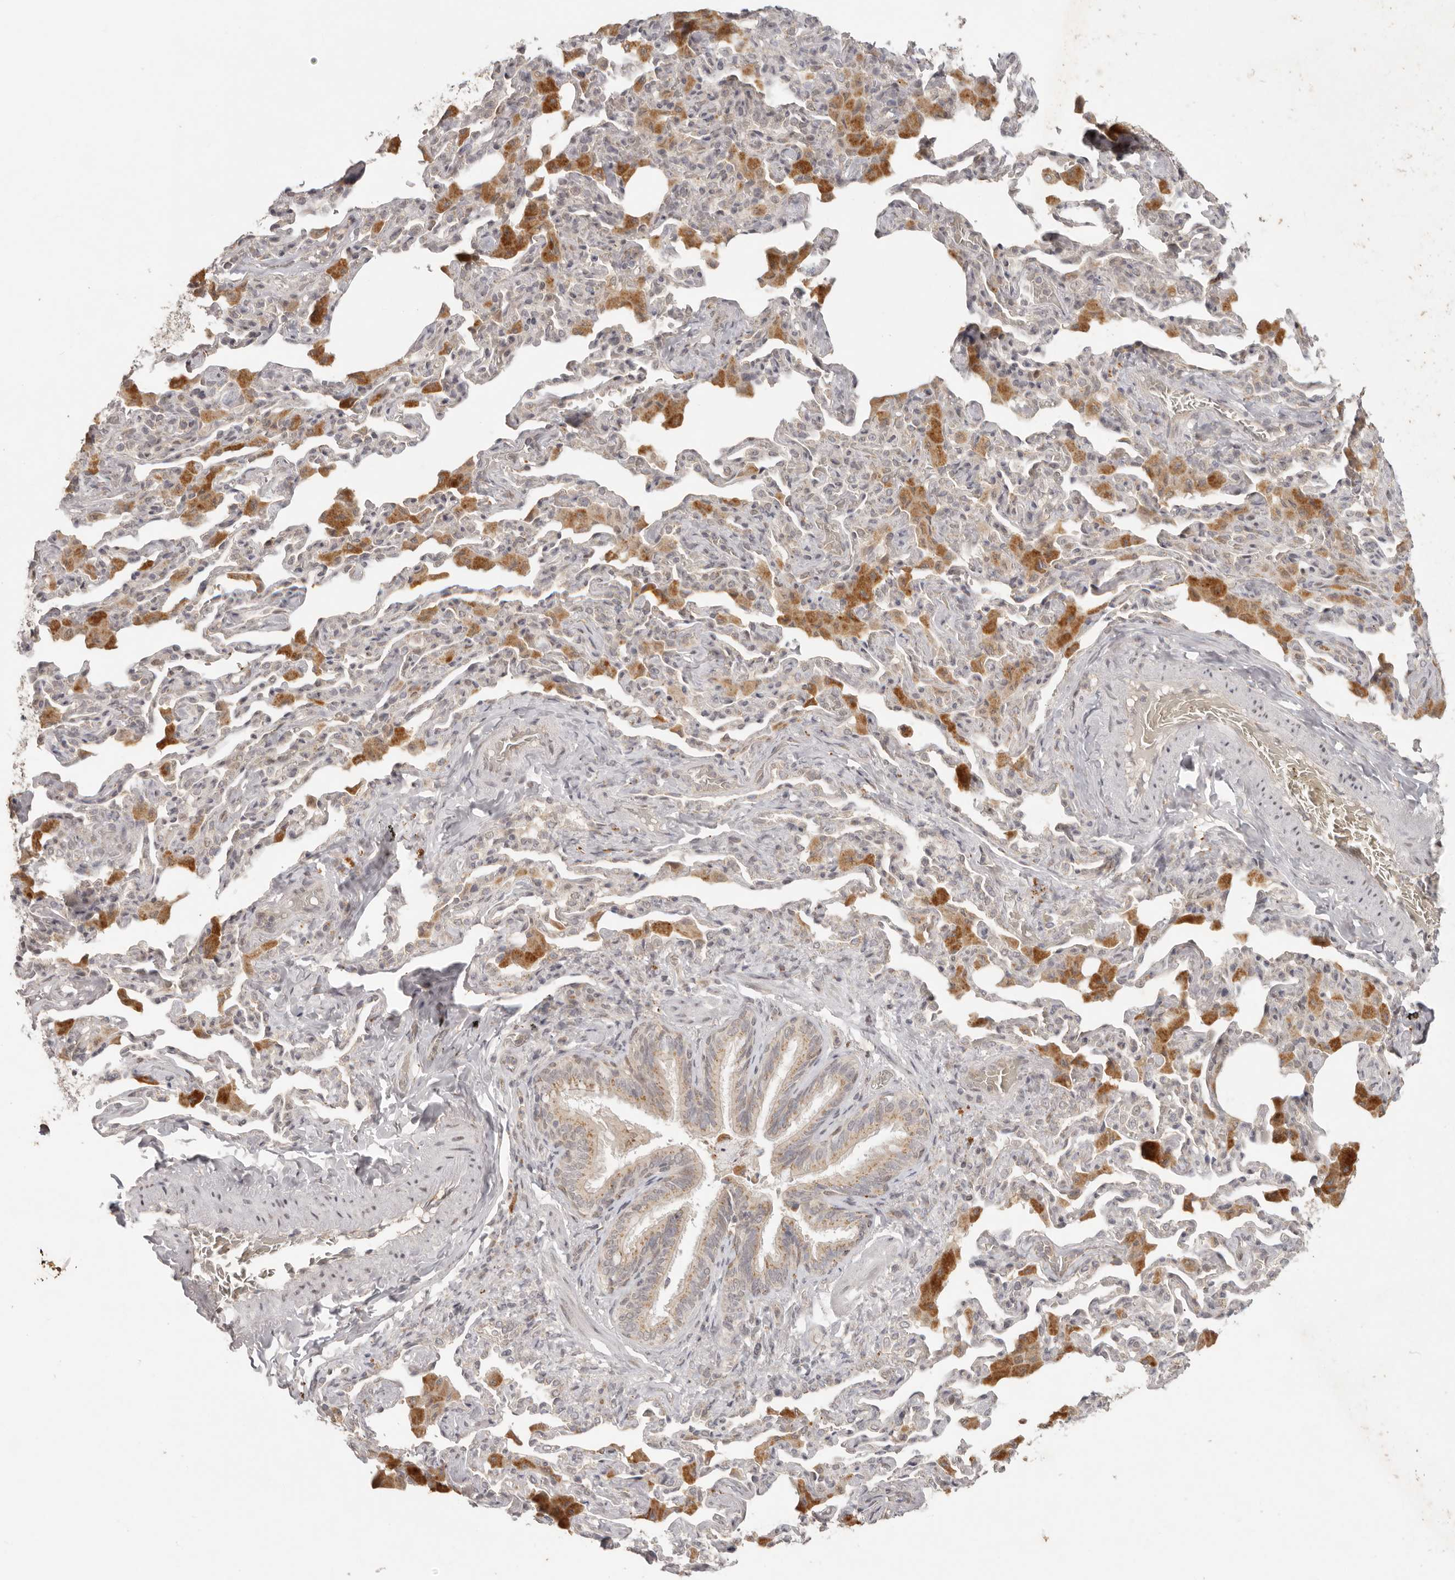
{"staining": {"intensity": "moderate", "quantity": "25%-75%", "location": "cytoplasmic/membranous"}, "tissue": "bronchus", "cell_type": "Respiratory epithelial cells", "image_type": "normal", "snomed": [{"axis": "morphology", "description": "Normal tissue, NOS"}, {"axis": "morphology", "description": "Inflammation, NOS"}, {"axis": "topography", "description": "Lung"}], "caption": "Immunohistochemistry (IHC) (DAB) staining of benign human bronchus shows moderate cytoplasmic/membranous protein staining in approximately 25%-75% of respiratory epithelial cells. (DAB IHC, brown staining for protein, blue staining for nuclei).", "gene": "LRRC75A", "patient": {"sex": "female", "age": 46}}